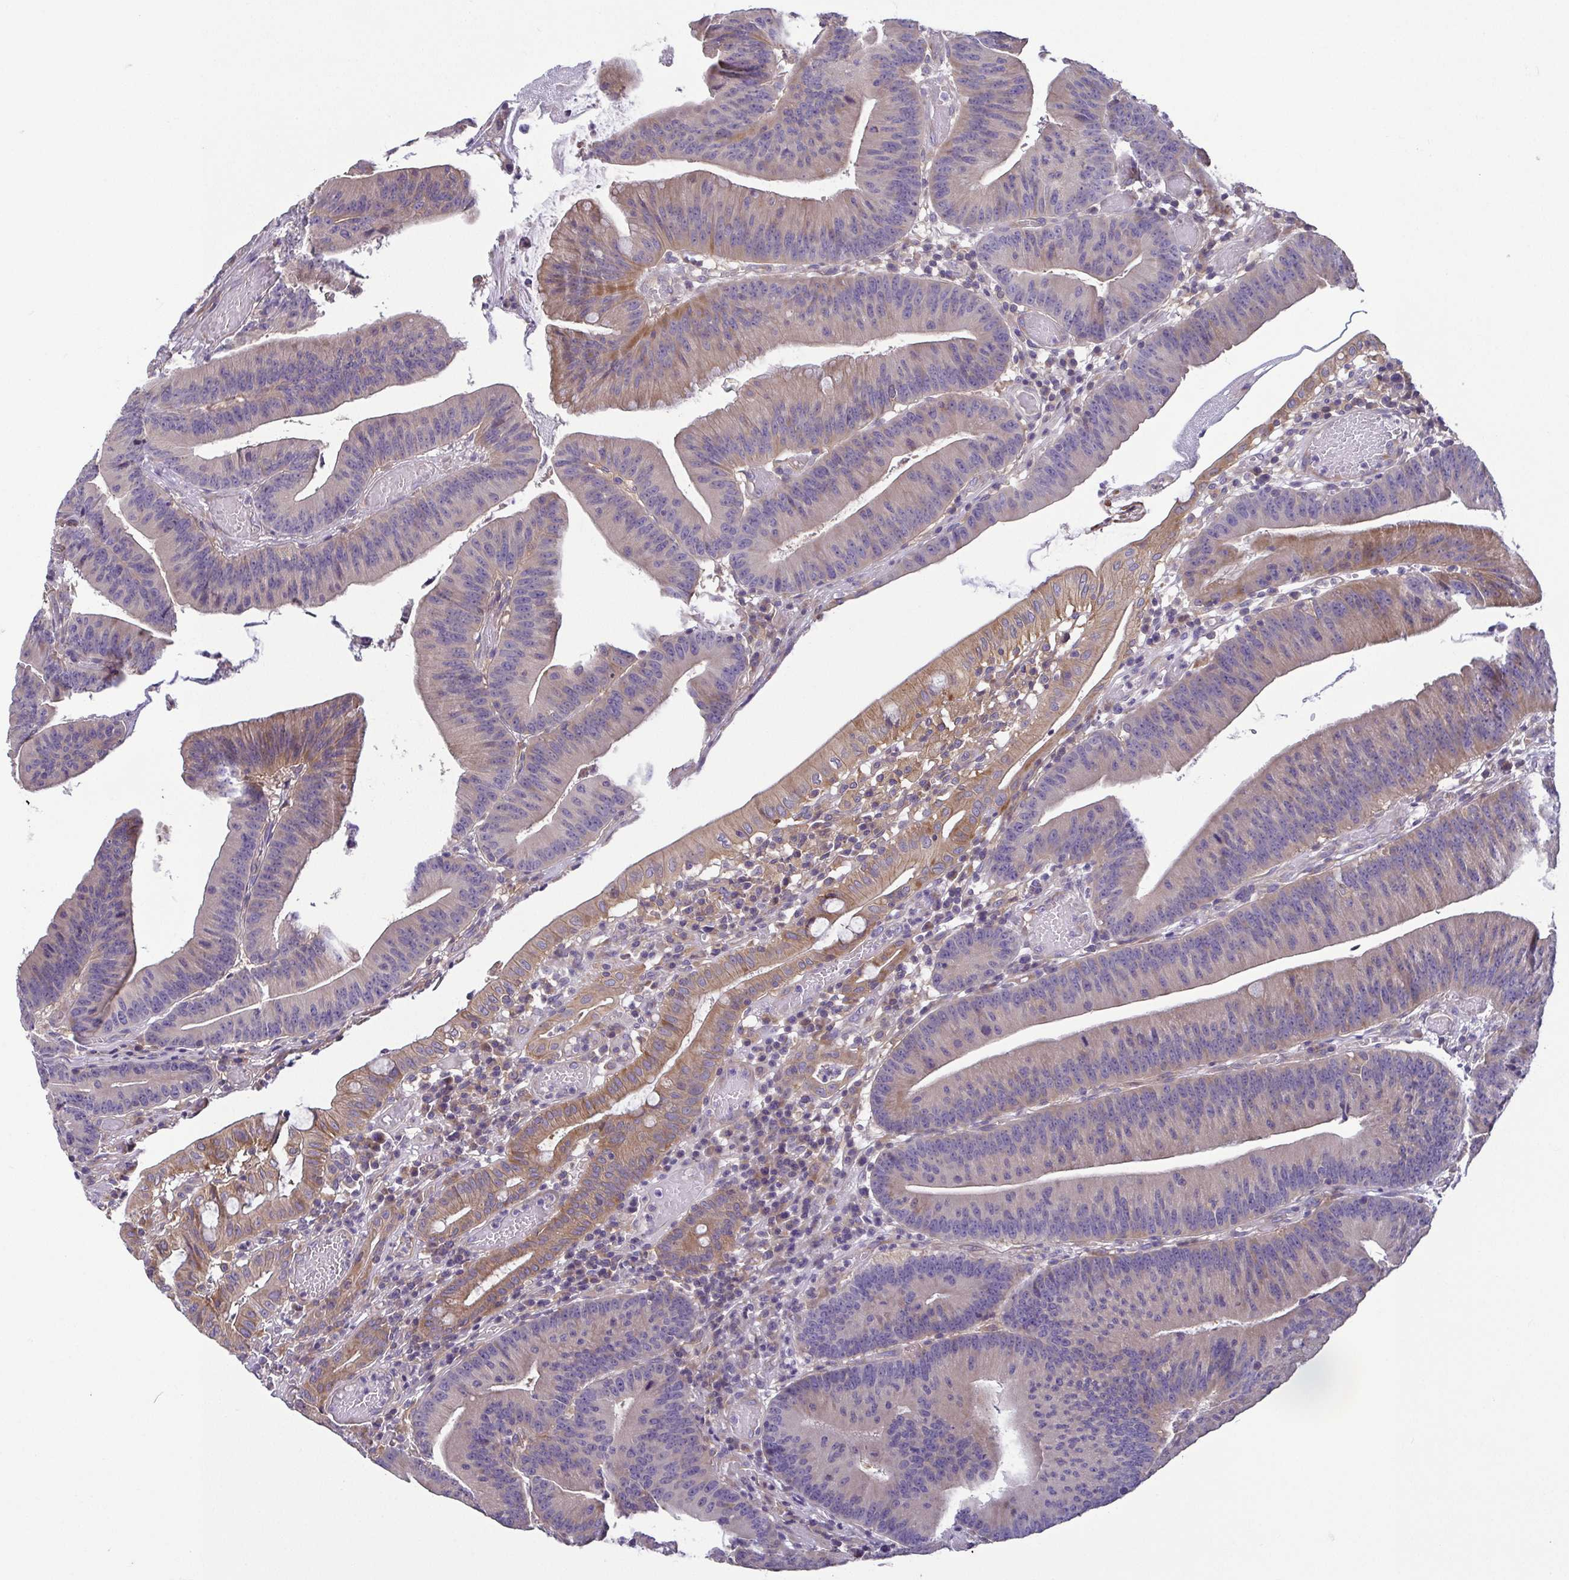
{"staining": {"intensity": "moderate", "quantity": "<25%", "location": "cytoplasmic/membranous"}, "tissue": "colorectal cancer", "cell_type": "Tumor cells", "image_type": "cancer", "snomed": [{"axis": "morphology", "description": "Adenocarcinoma, NOS"}, {"axis": "topography", "description": "Colon"}], "caption": "There is low levels of moderate cytoplasmic/membranous staining in tumor cells of colorectal cancer (adenocarcinoma), as demonstrated by immunohistochemical staining (brown color).", "gene": "LMF2", "patient": {"sex": "female", "age": 78}}